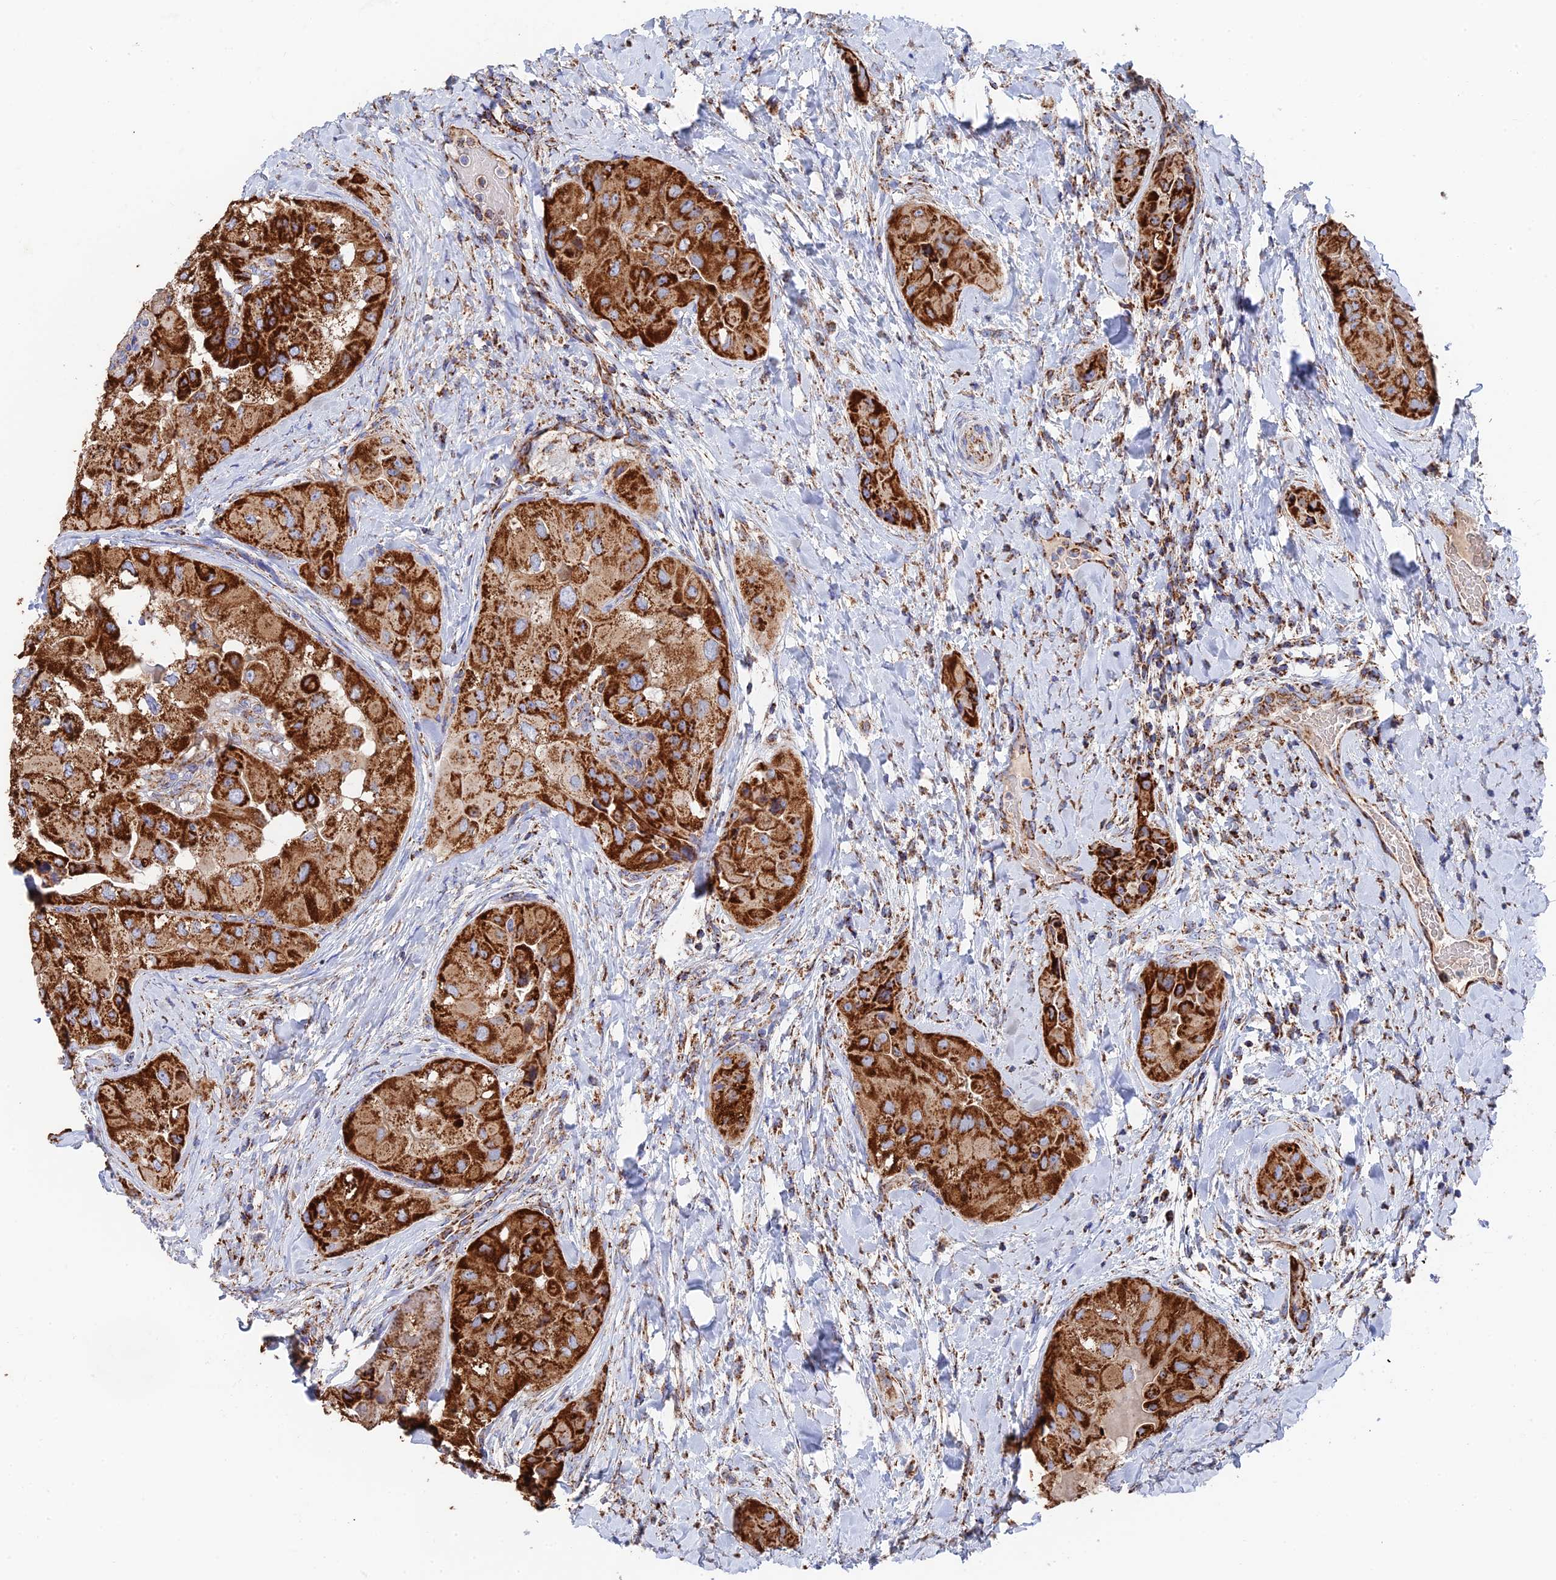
{"staining": {"intensity": "strong", "quantity": ">75%", "location": "cytoplasmic/membranous"}, "tissue": "thyroid cancer", "cell_type": "Tumor cells", "image_type": "cancer", "snomed": [{"axis": "morphology", "description": "Normal tissue, NOS"}, {"axis": "morphology", "description": "Papillary adenocarcinoma, NOS"}, {"axis": "topography", "description": "Thyroid gland"}], "caption": "Strong cytoplasmic/membranous protein staining is present in about >75% of tumor cells in thyroid papillary adenocarcinoma. Using DAB (3,3'-diaminobenzidine) (brown) and hematoxylin (blue) stains, captured at high magnification using brightfield microscopy.", "gene": "HAUS8", "patient": {"sex": "female", "age": 59}}